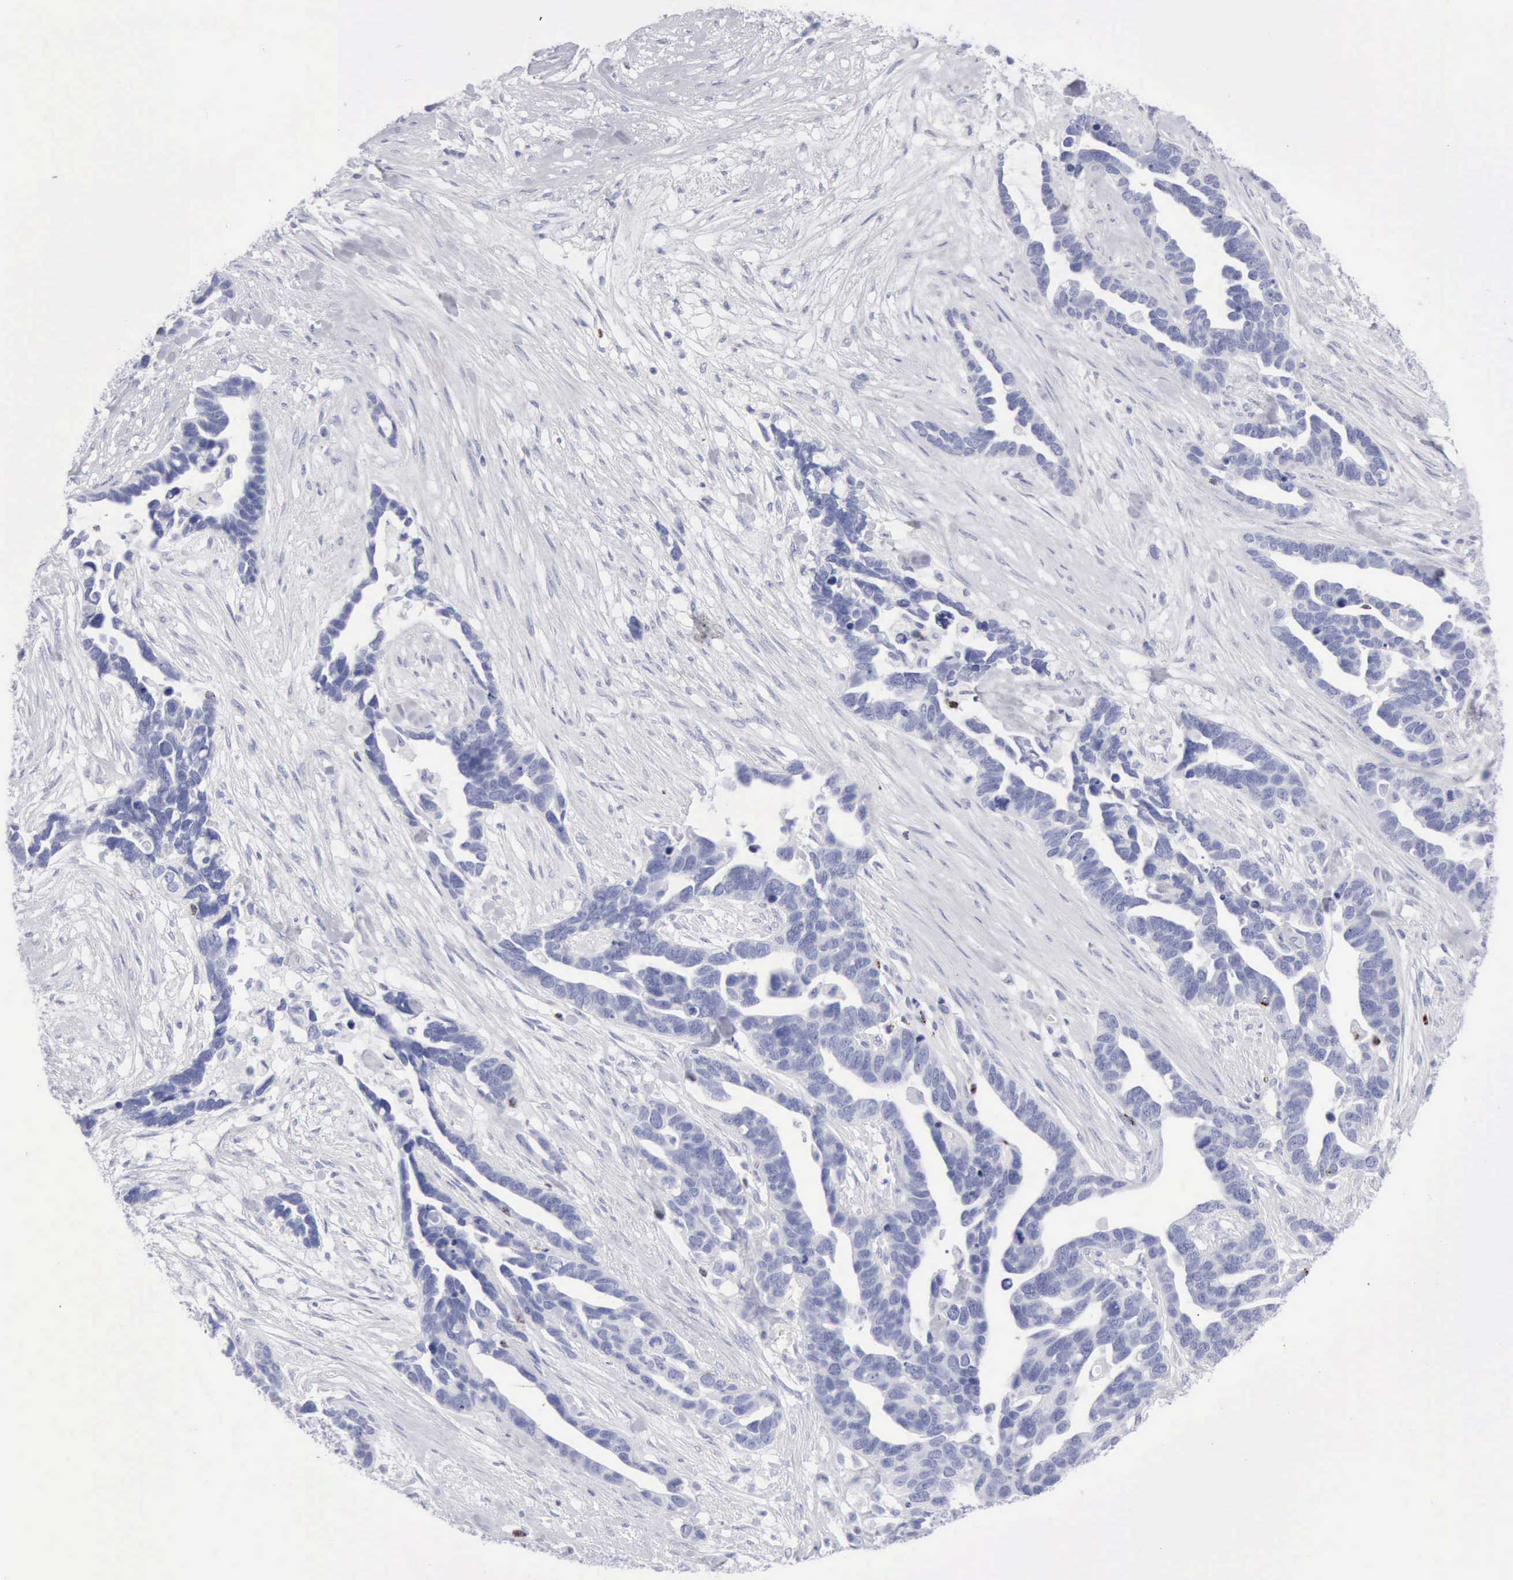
{"staining": {"intensity": "negative", "quantity": "none", "location": "none"}, "tissue": "ovarian cancer", "cell_type": "Tumor cells", "image_type": "cancer", "snomed": [{"axis": "morphology", "description": "Cystadenocarcinoma, serous, NOS"}, {"axis": "topography", "description": "Ovary"}], "caption": "IHC image of neoplastic tissue: ovarian cancer (serous cystadenocarcinoma) stained with DAB (3,3'-diaminobenzidine) demonstrates no significant protein positivity in tumor cells. (DAB immunohistochemistry, high magnification).", "gene": "GZMB", "patient": {"sex": "female", "age": 54}}